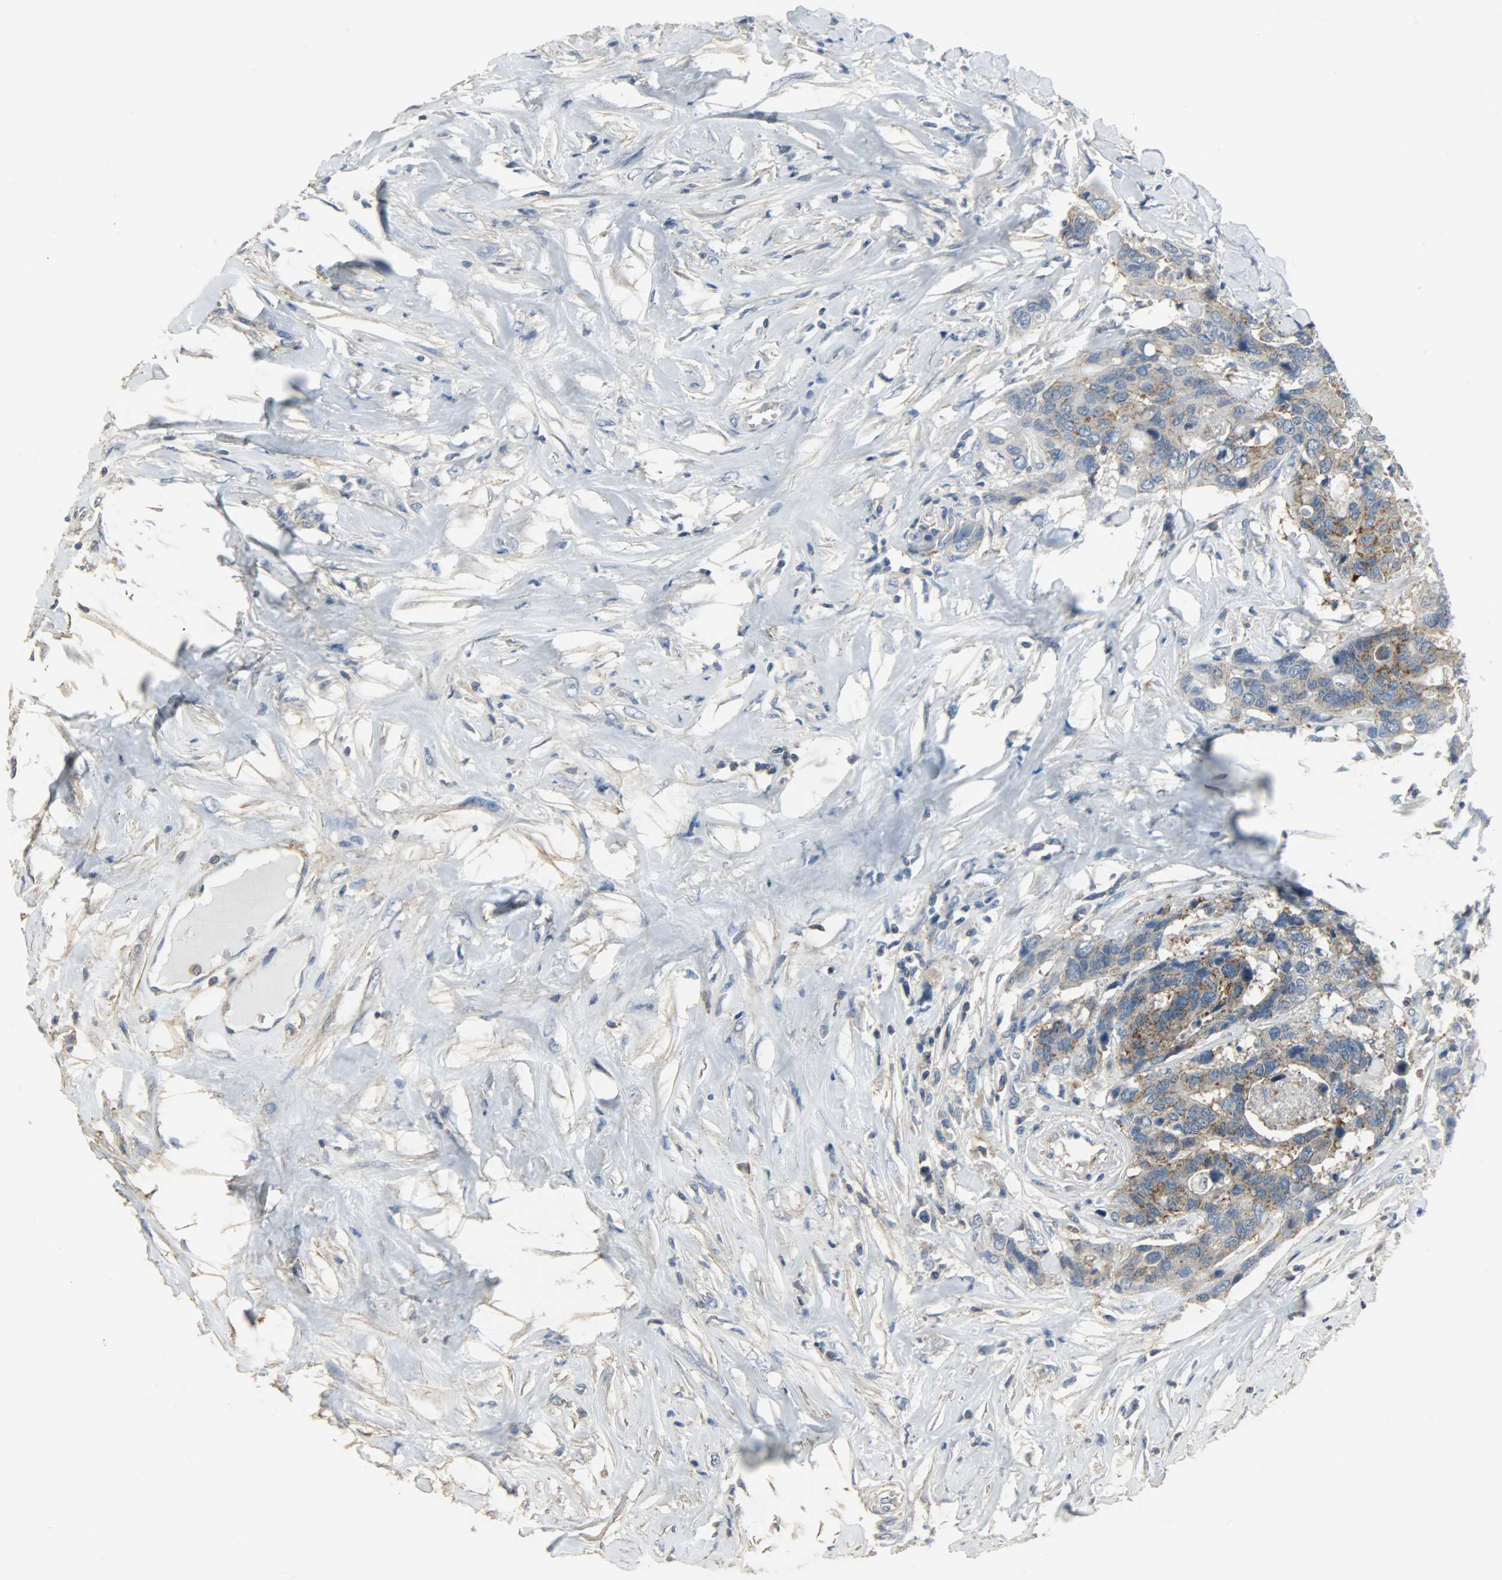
{"staining": {"intensity": "weak", "quantity": "25%-75%", "location": "cytoplasmic/membranous"}, "tissue": "colorectal cancer", "cell_type": "Tumor cells", "image_type": "cancer", "snomed": [{"axis": "morphology", "description": "Adenocarcinoma, NOS"}, {"axis": "topography", "description": "Rectum"}], "caption": "Immunohistochemistry (DAB) staining of human colorectal cancer (adenocarcinoma) displays weak cytoplasmic/membranous protein staining in approximately 25%-75% of tumor cells.", "gene": "DNAJA4", "patient": {"sex": "male", "age": 55}}